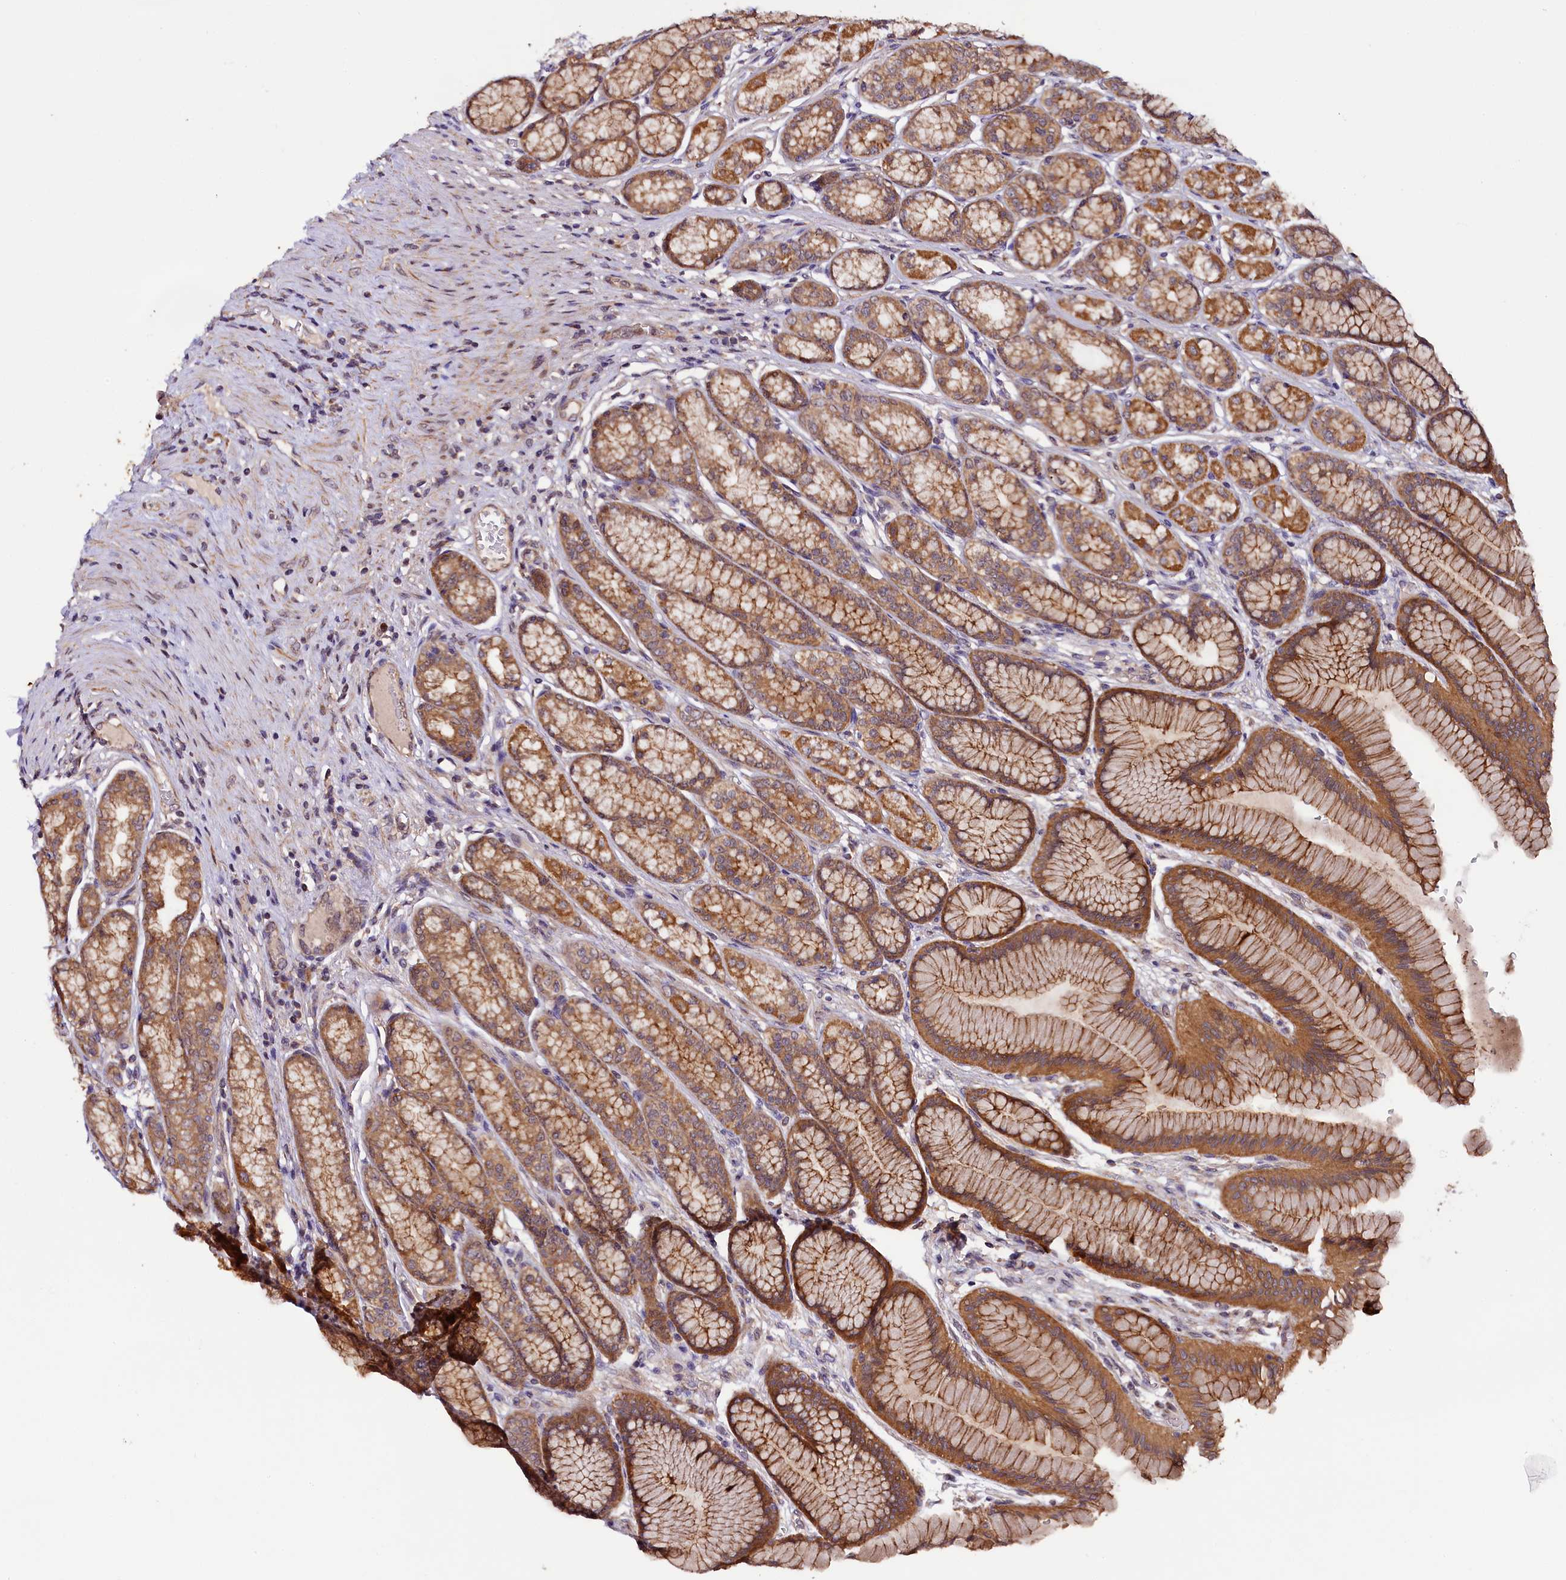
{"staining": {"intensity": "strong", "quantity": ">75%", "location": "cytoplasmic/membranous"}, "tissue": "stomach", "cell_type": "Glandular cells", "image_type": "normal", "snomed": [{"axis": "morphology", "description": "Normal tissue, NOS"}, {"axis": "morphology", "description": "Adenocarcinoma, NOS"}, {"axis": "morphology", "description": "Adenocarcinoma, High grade"}, {"axis": "topography", "description": "Stomach, upper"}, {"axis": "topography", "description": "Stomach"}], "caption": "Immunohistochemistry (IHC) (DAB (3,3'-diaminobenzidine)) staining of normal human stomach displays strong cytoplasmic/membranous protein positivity in approximately >75% of glandular cells.", "gene": "DOHH", "patient": {"sex": "female", "age": 65}}